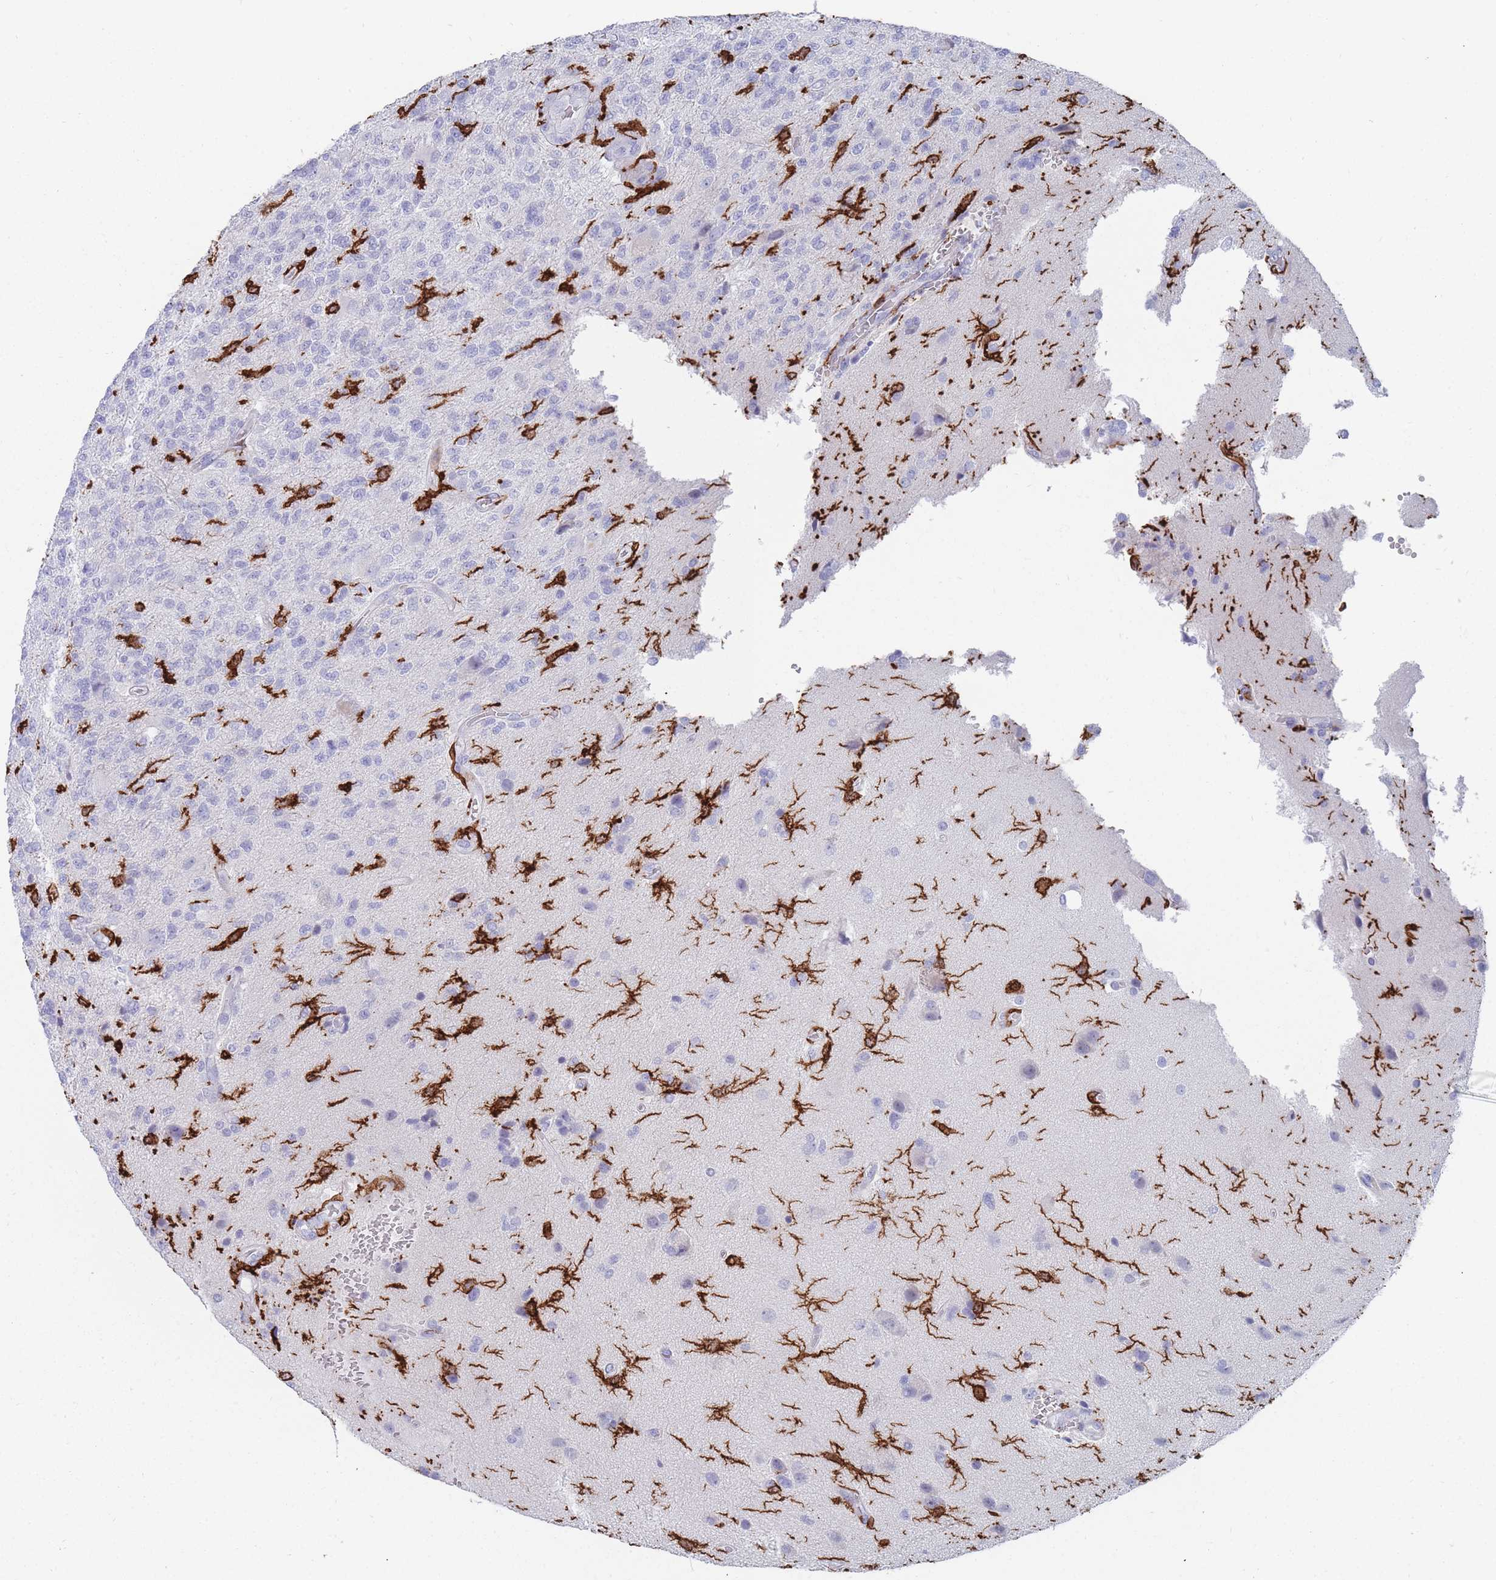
{"staining": {"intensity": "negative", "quantity": "none", "location": "none"}, "tissue": "glioma", "cell_type": "Tumor cells", "image_type": "cancer", "snomed": [{"axis": "morphology", "description": "Glioma, malignant, High grade"}, {"axis": "topography", "description": "Brain"}], "caption": "Immunohistochemistry (IHC) histopathology image of neoplastic tissue: human glioma stained with DAB exhibits no significant protein expression in tumor cells.", "gene": "AIF1", "patient": {"sex": "male", "age": 56}}